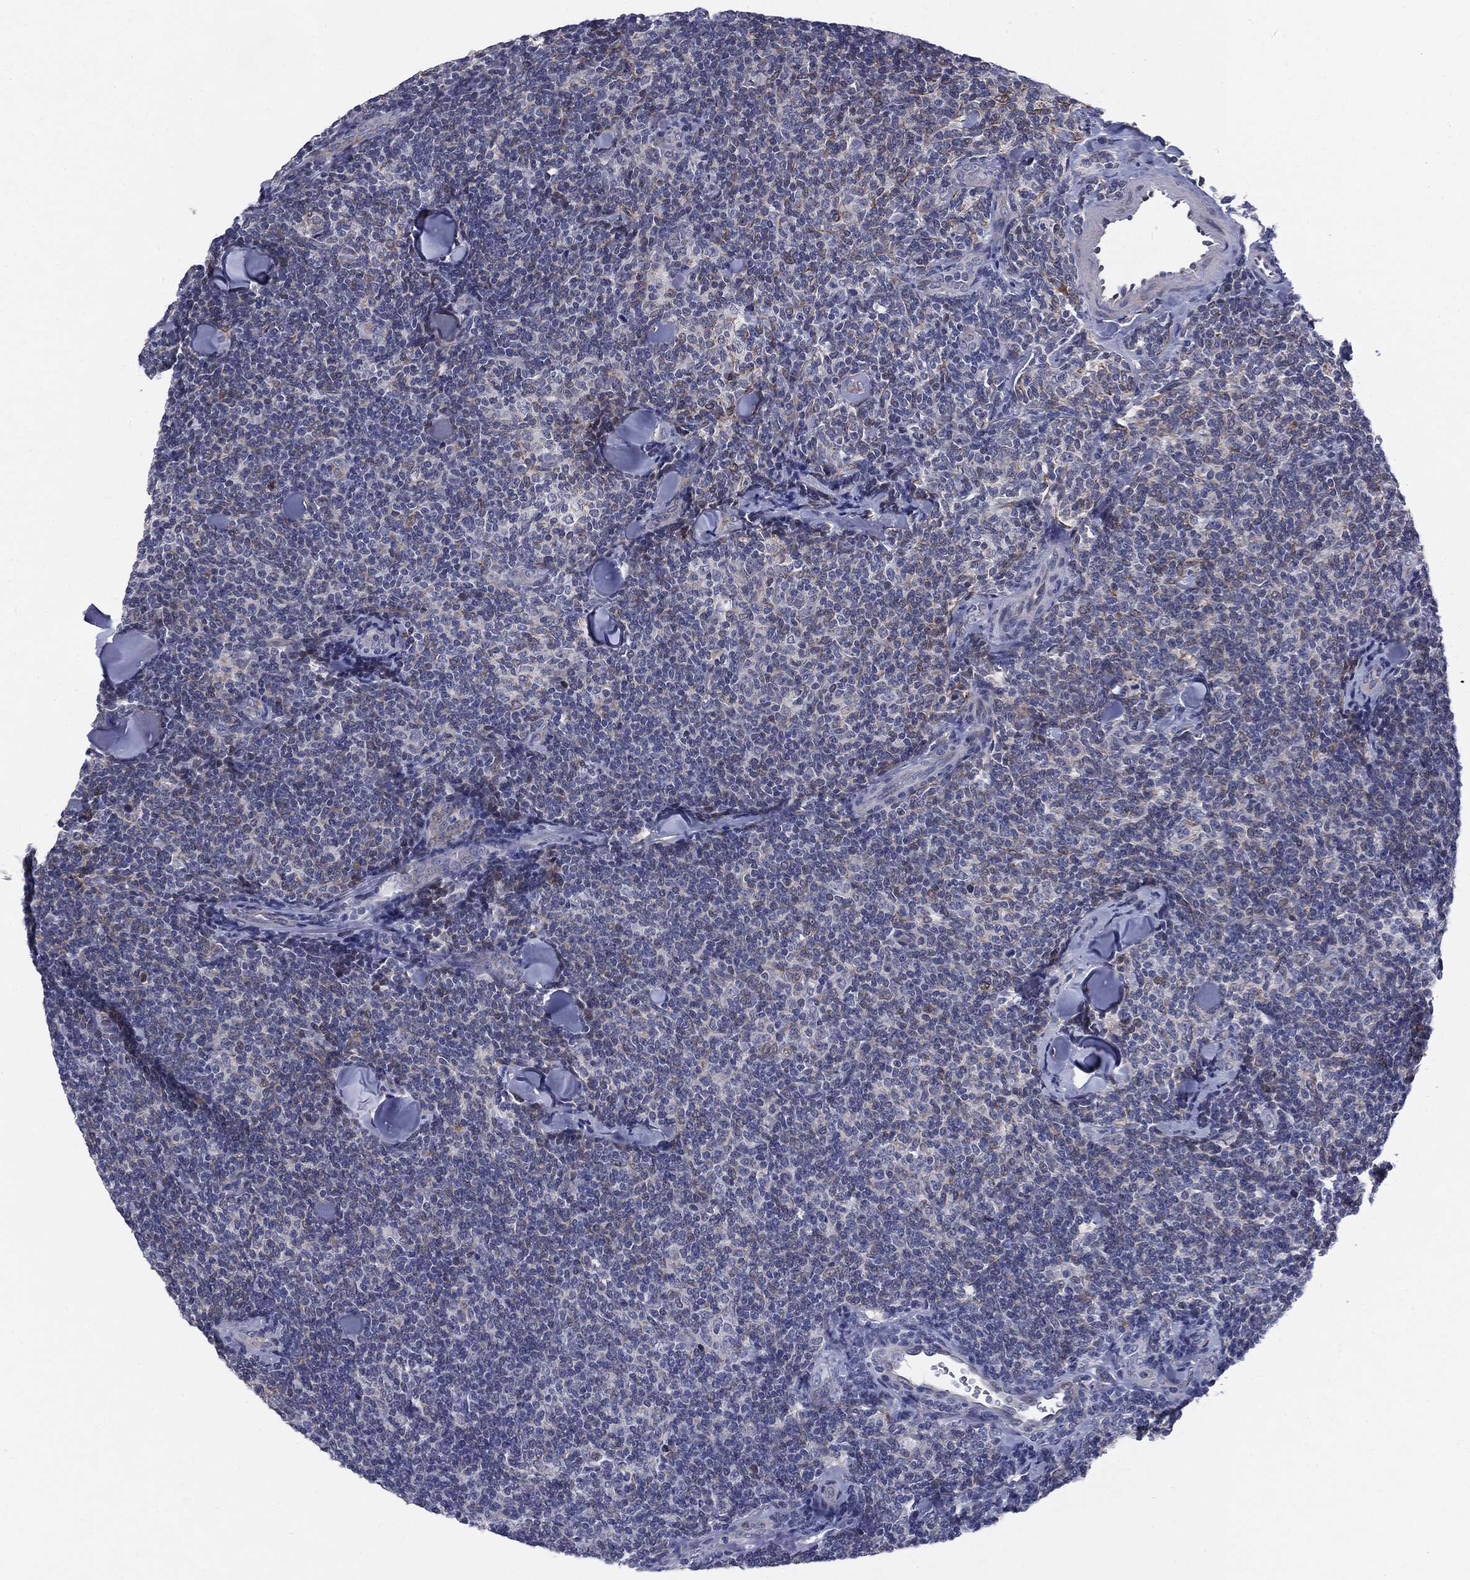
{"staining": {"intensity": "negative", "quantity": "none", "location": "none"}, "tissue": "lymphoma", "cell_type": "Tumor cells", "image_type": "cancer", "snomed": [{"axis": "morphology", "description": "Malignant lymphoma, non-Hodgkin's type, Low grade"}, {"axis": "topography", "description": "Lymph node"}], "caption": "Tumor cells are negative for brown protein staining in lymphoma. (DAB (3,3'-diaminobenzidine) immunohistochemistry (IHC) with hematoxylin counter stain).", "gene": "KRT5", "patient": {"sex": "female", "age": 56}}